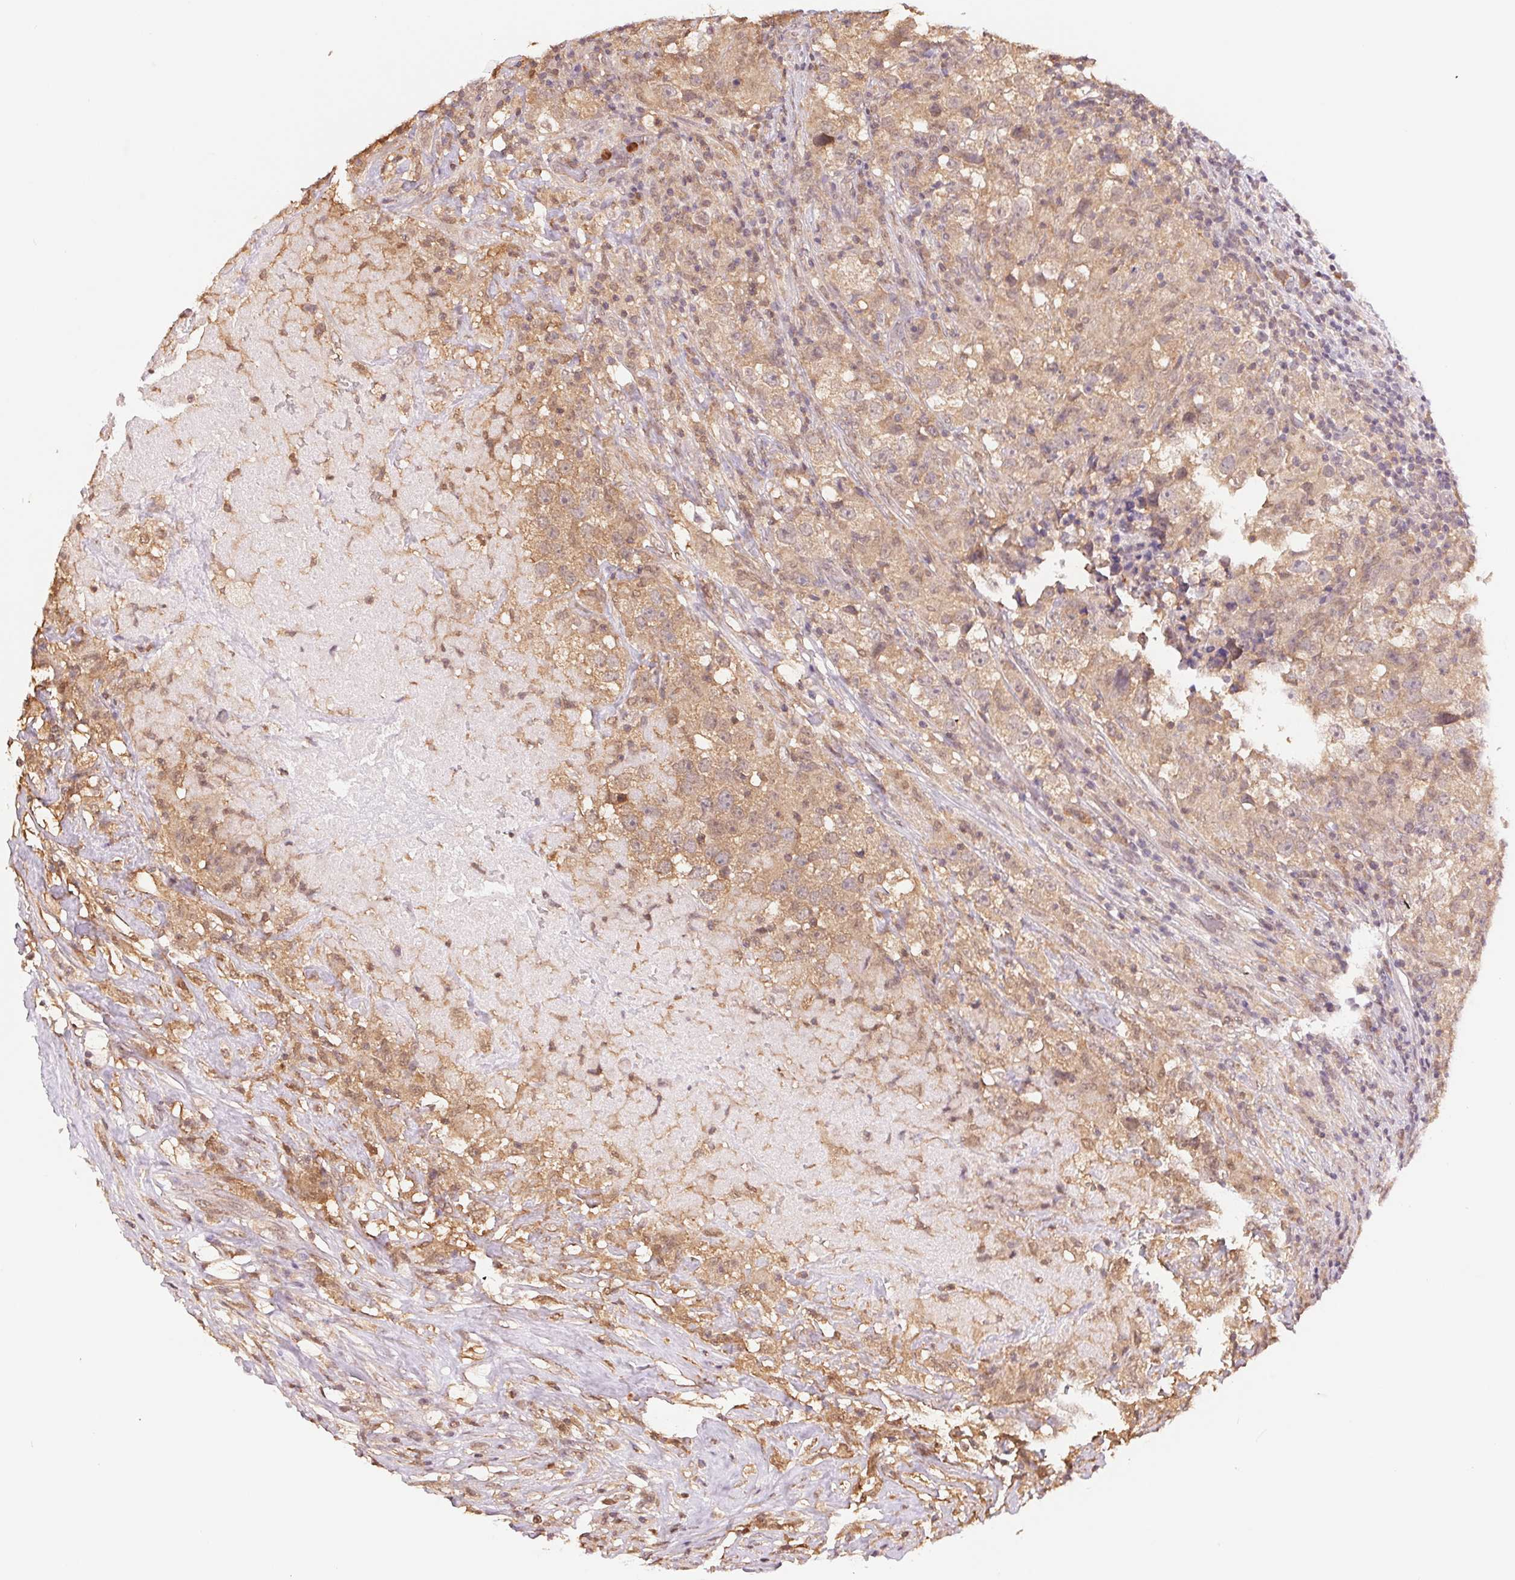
{"staining": {"intensity": "moderate", "quantity": ">75%", "location": "cytoplasmic/membranous"}, "tissue": "testis cancer", "cell_type": "Tumor cells", "image_type": "cancer", "snomed": [{"axis": "morphology", "description": "Seminoma, NOS"}, {"axis": "topography", "description": "Testis"}], "caption": "Testis seminoma tissue exhibits moderate cytoplasmic/membranous expression in approximately >75% of tumor cells (DAB IHC, brown staining for protein, blue staining for nuclei).", "gene": "CDC123", "patient": {"sex": "male", "age": 46}}